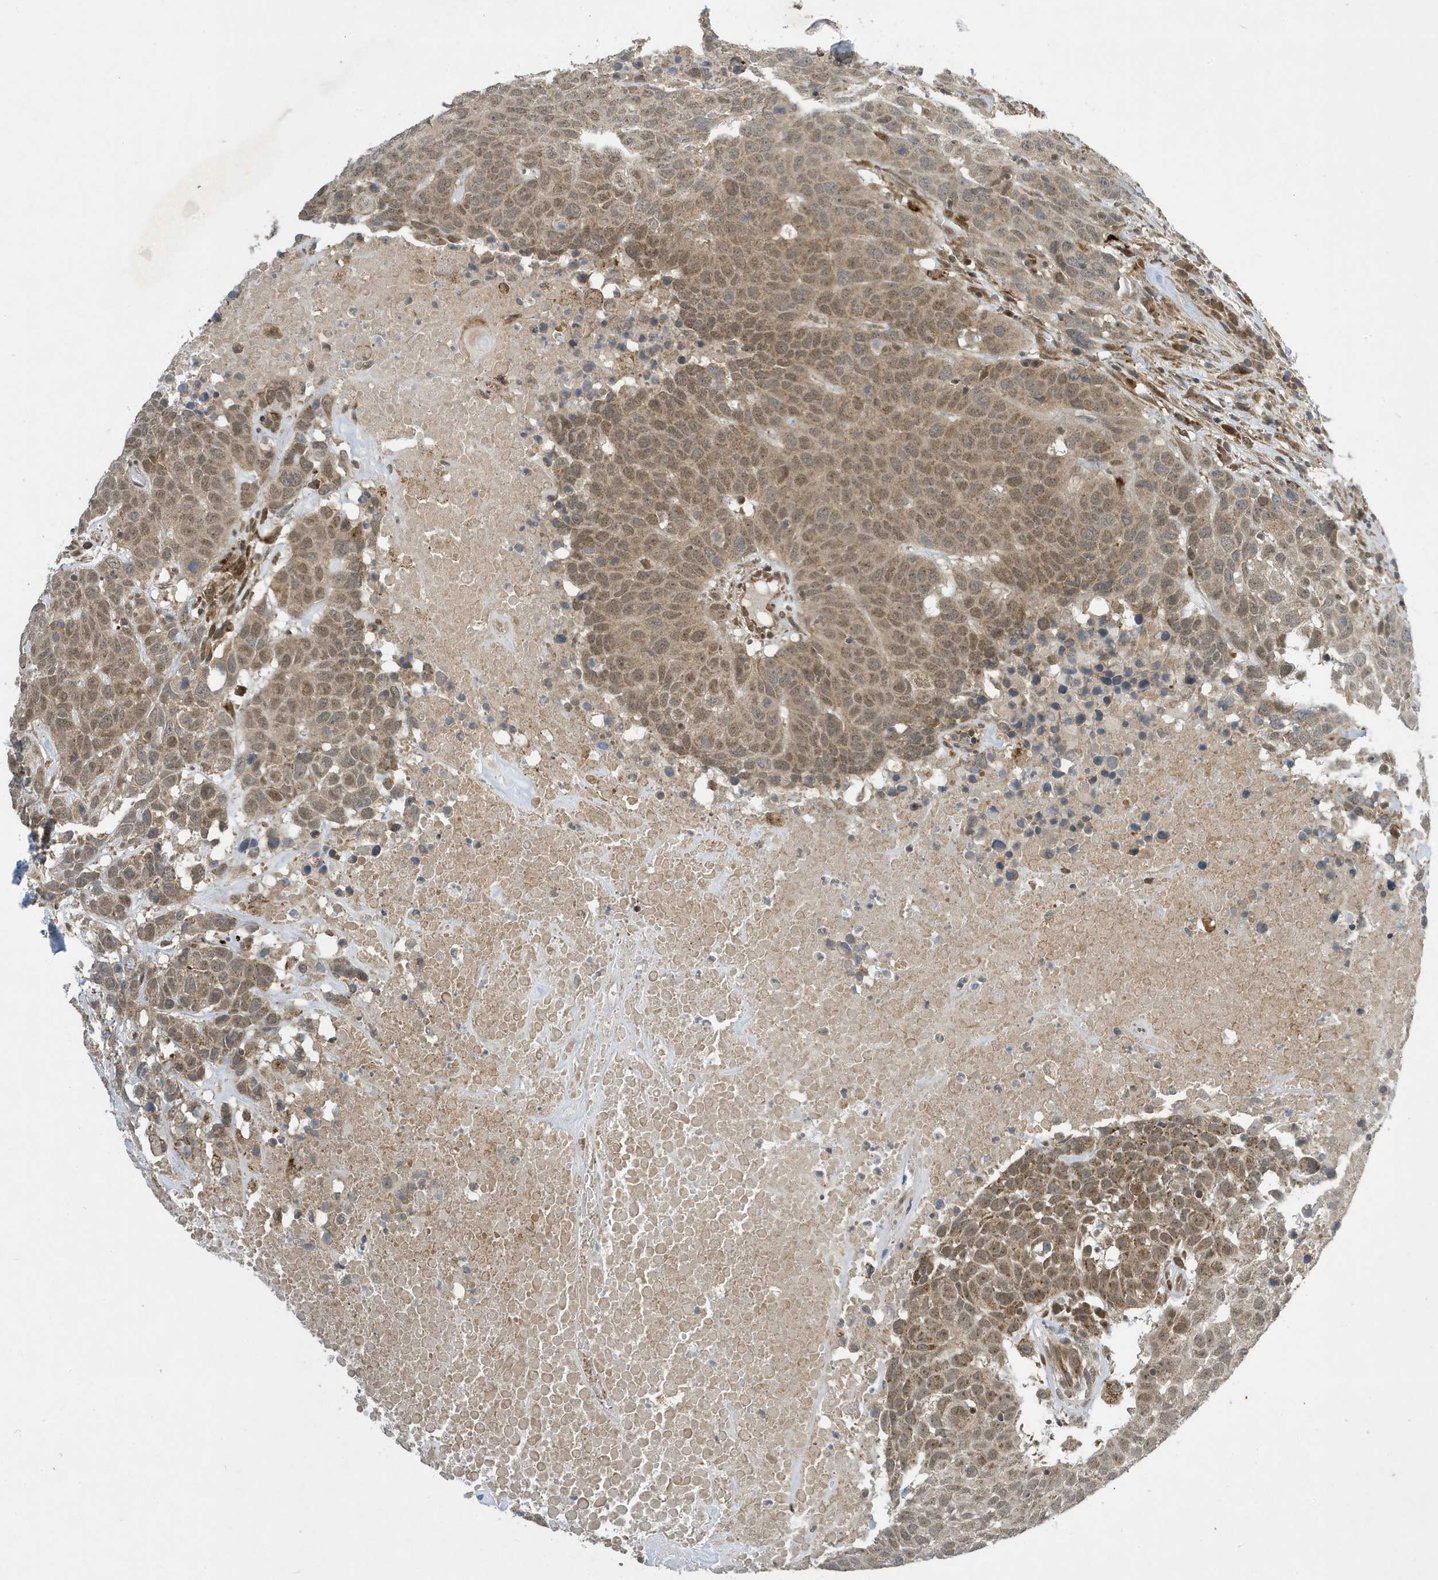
{"staining": {"intensity": "moderate", "quantity": ">75%", "location": "cytoplasmic/membranous,nuclear"}, "tissue": "head and neck cancer", "cell_type": "Tumor cells", "image_type": "cancer", "snomed": [{"axis": "morphology", "description": "Squamous cell carcinoma, NOS"}, {"axis": "topography", "description": "Head-Neck"}], "caption": "Brown immunohistochemical staining in human head and neck cancer (squamous cell carcinoma) displays moderate cytoplasmic/membranous and nuclear staining in about >75% of tumor cells. (IHC, brightfield microscopy, high magnification).", "gene": "NCOA7", "patient": {"sex": "male", "age": 66}}